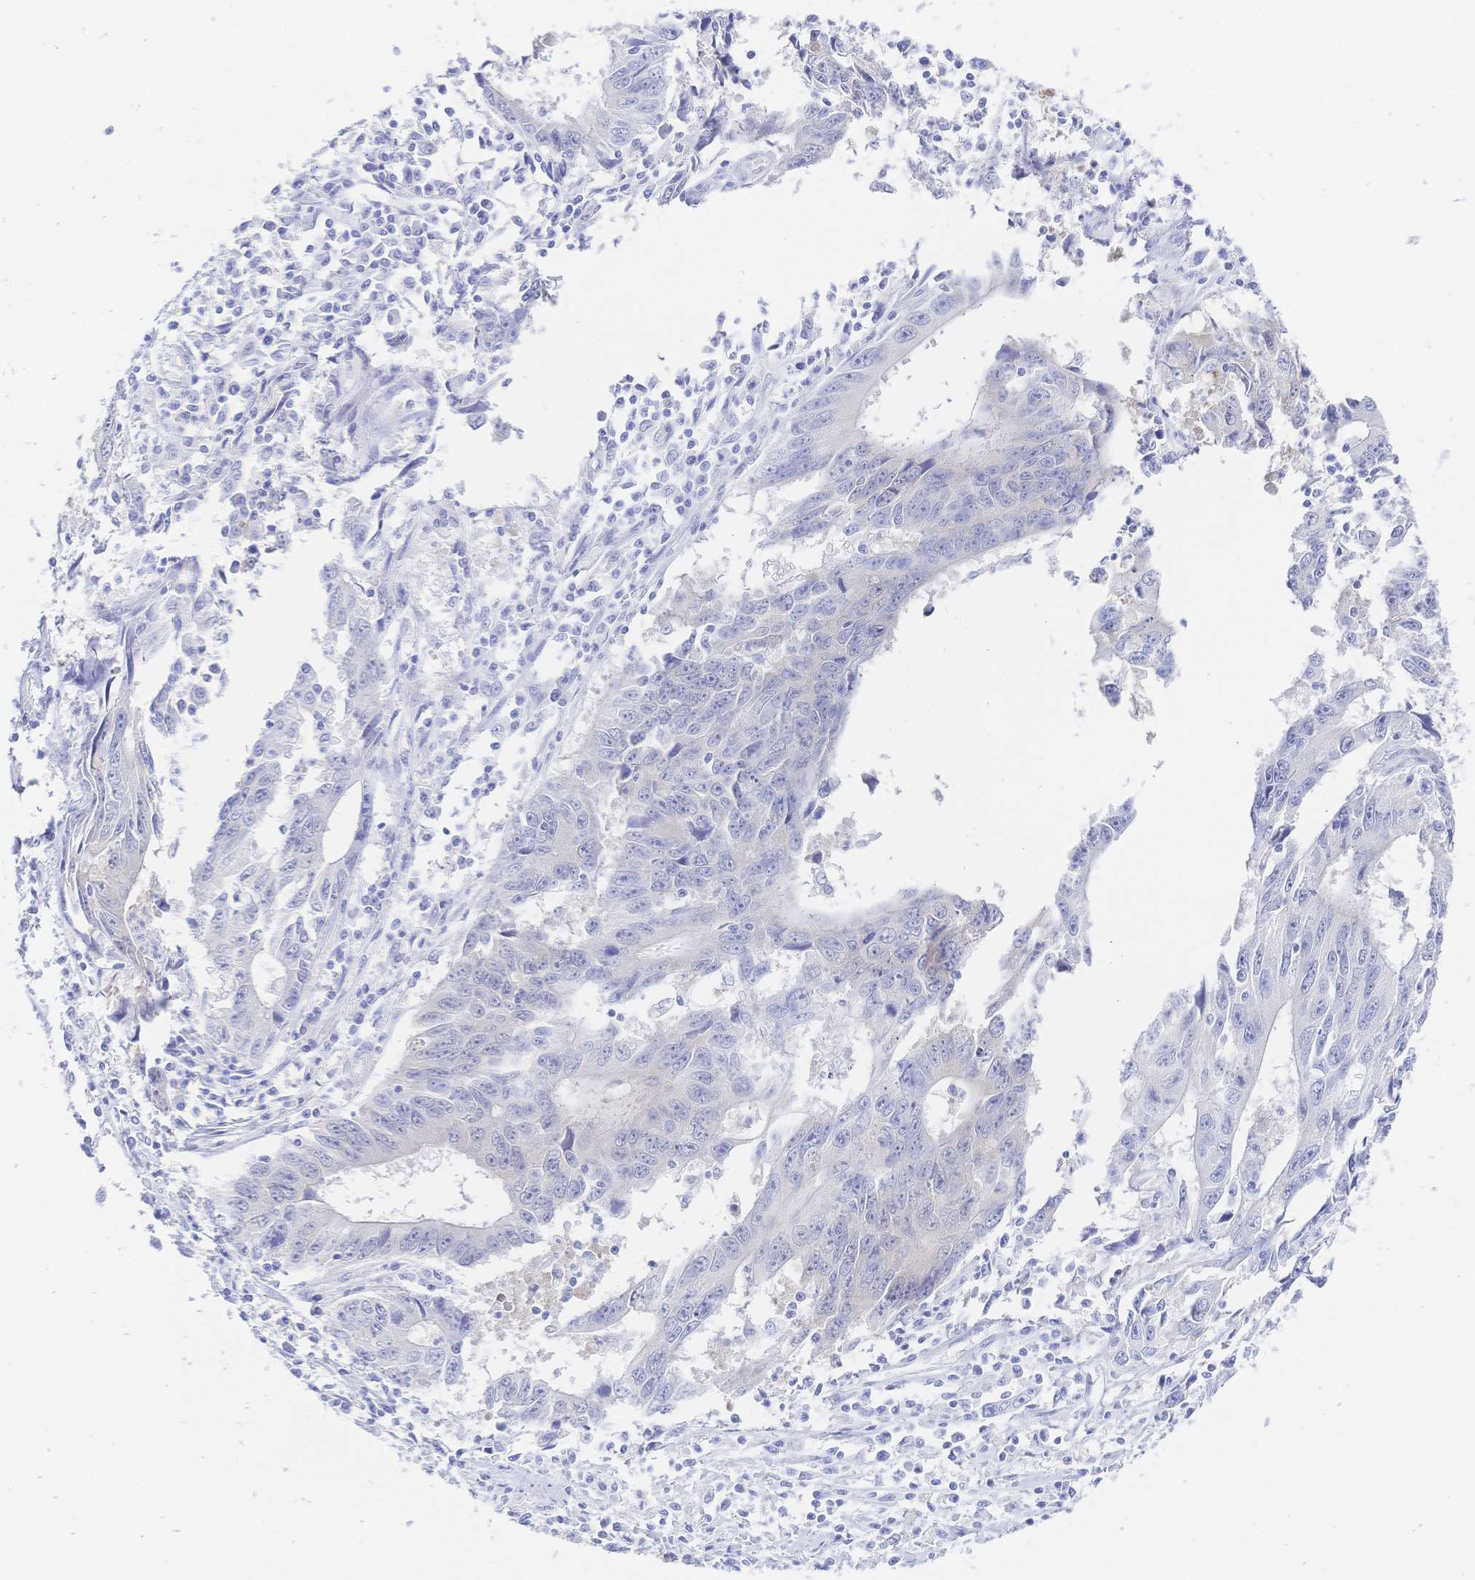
{"staining": {"intensity": "negative", "quantity": "none", "location": "none"}, "tissue": "liver cancer", "cell_type": "Tumor cells", "image_type": "cancer", "snomed": [{"axis": "morphology", "description": "Cholangiocarcinoma"}, {"axis": "topography", "description": "Liver"}], "caption": "Immunohistochemical staining of cholangiocarcinoma (liver) demonstrates no significant positivity in tumor cells. (DAB immunohistochemistry, high magnification).", "gene": "RRM1", "patient": {"sex": "male", "age": 65}}